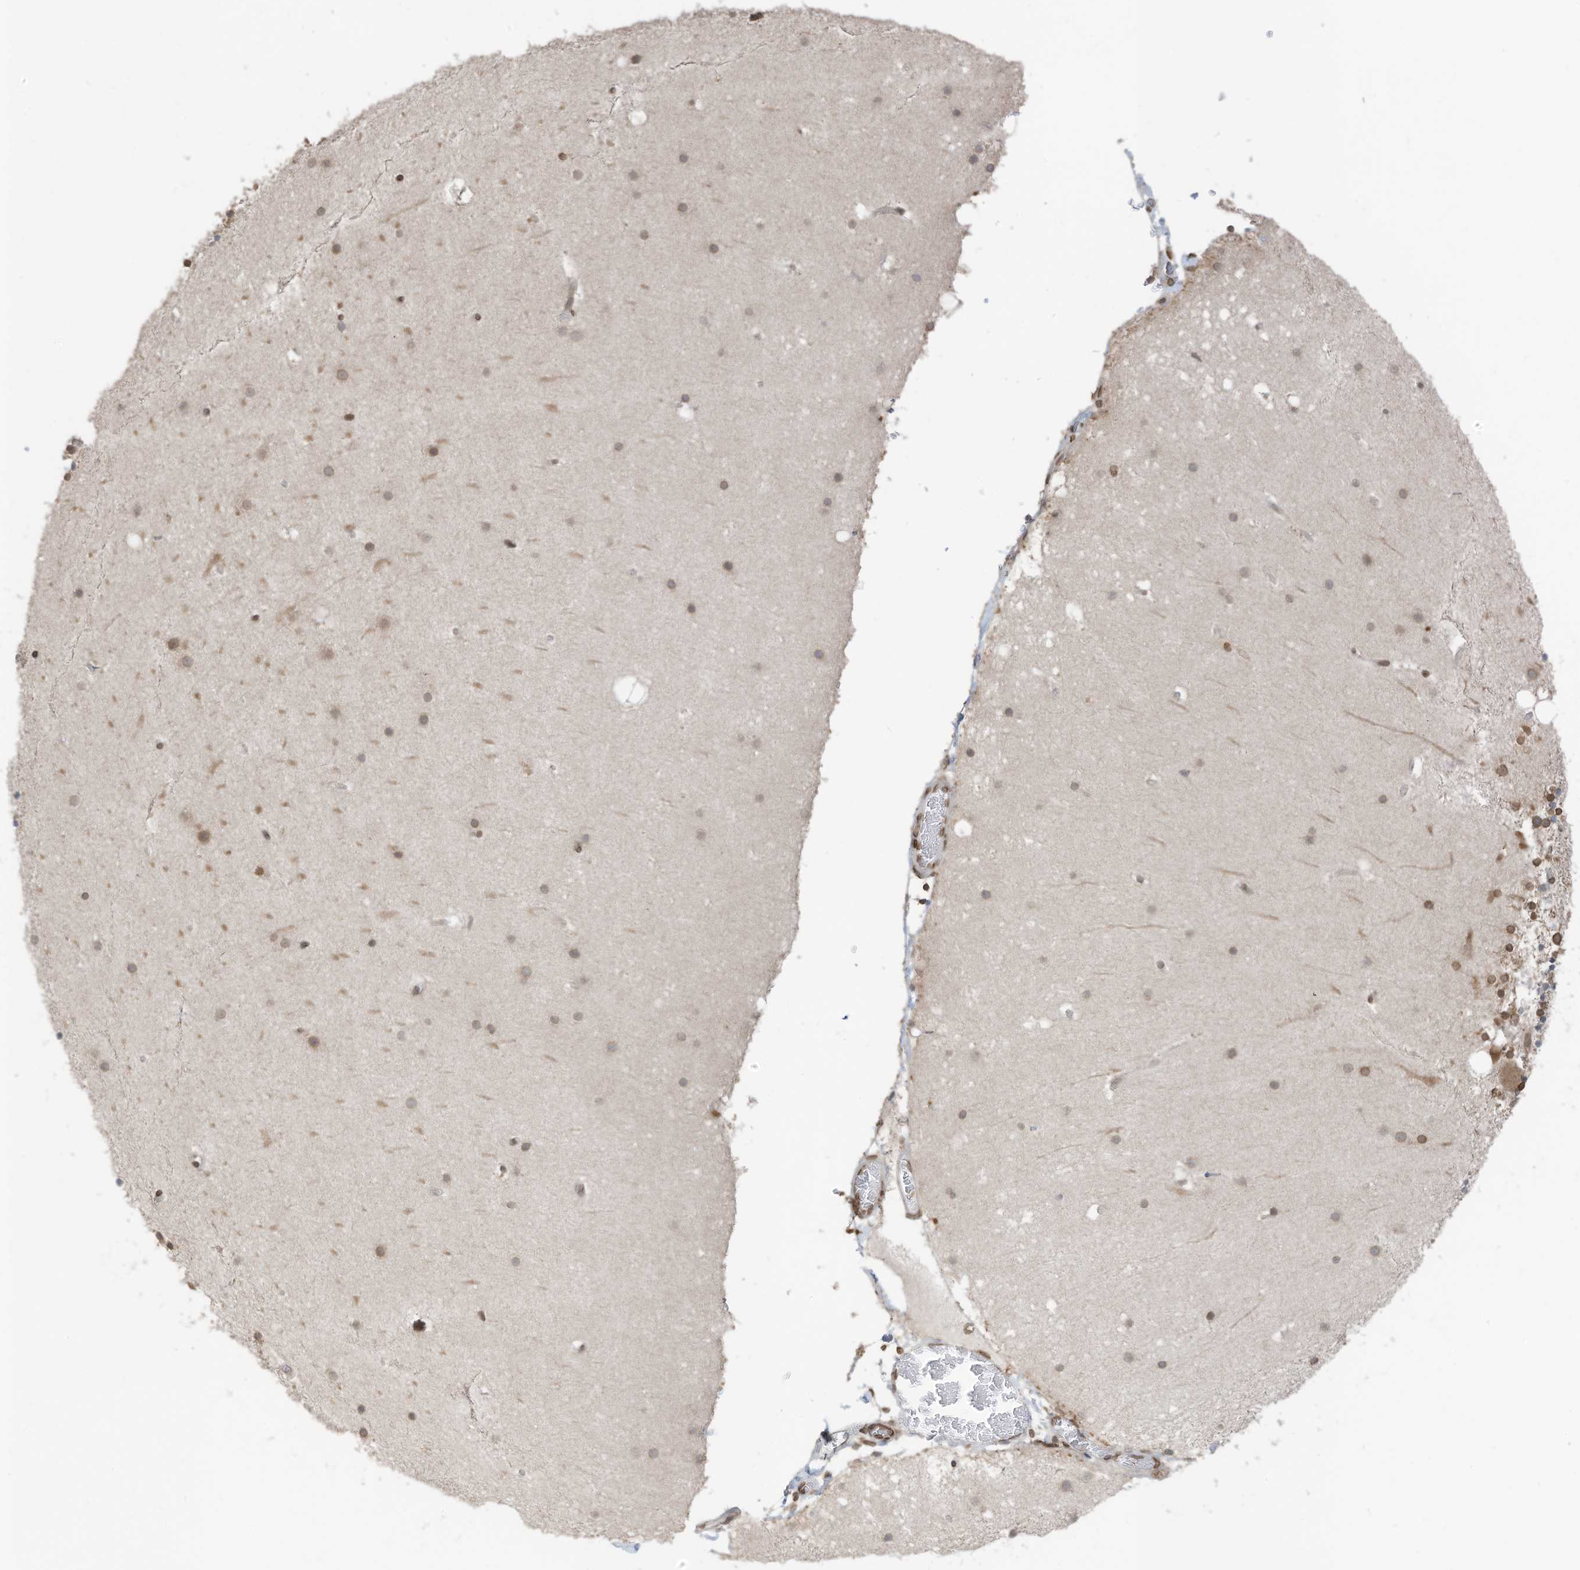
{"staining": {"intensity": "moderate", "quantity": "<25%", "location": "cytoplasmic/membranous,nuclear"}, "tissue": "cerebellum", "cell_type": "Cells in granular layer", "image_type": "normal", "snomed": [{"axis": "morphology", "description": "Normal tissue, NOS"}, {"axis": "topography", "description": "Cerebellum"}], "caption": "DAB immunohistochemical staining of normal human cerebellum exhibits moderate cytoplasmic/membranous,nuclear protein positivity in approximately <25% of cells in granular layer.", "gene": "RABL3", "patient": {"sex": "male", "age": 57}}